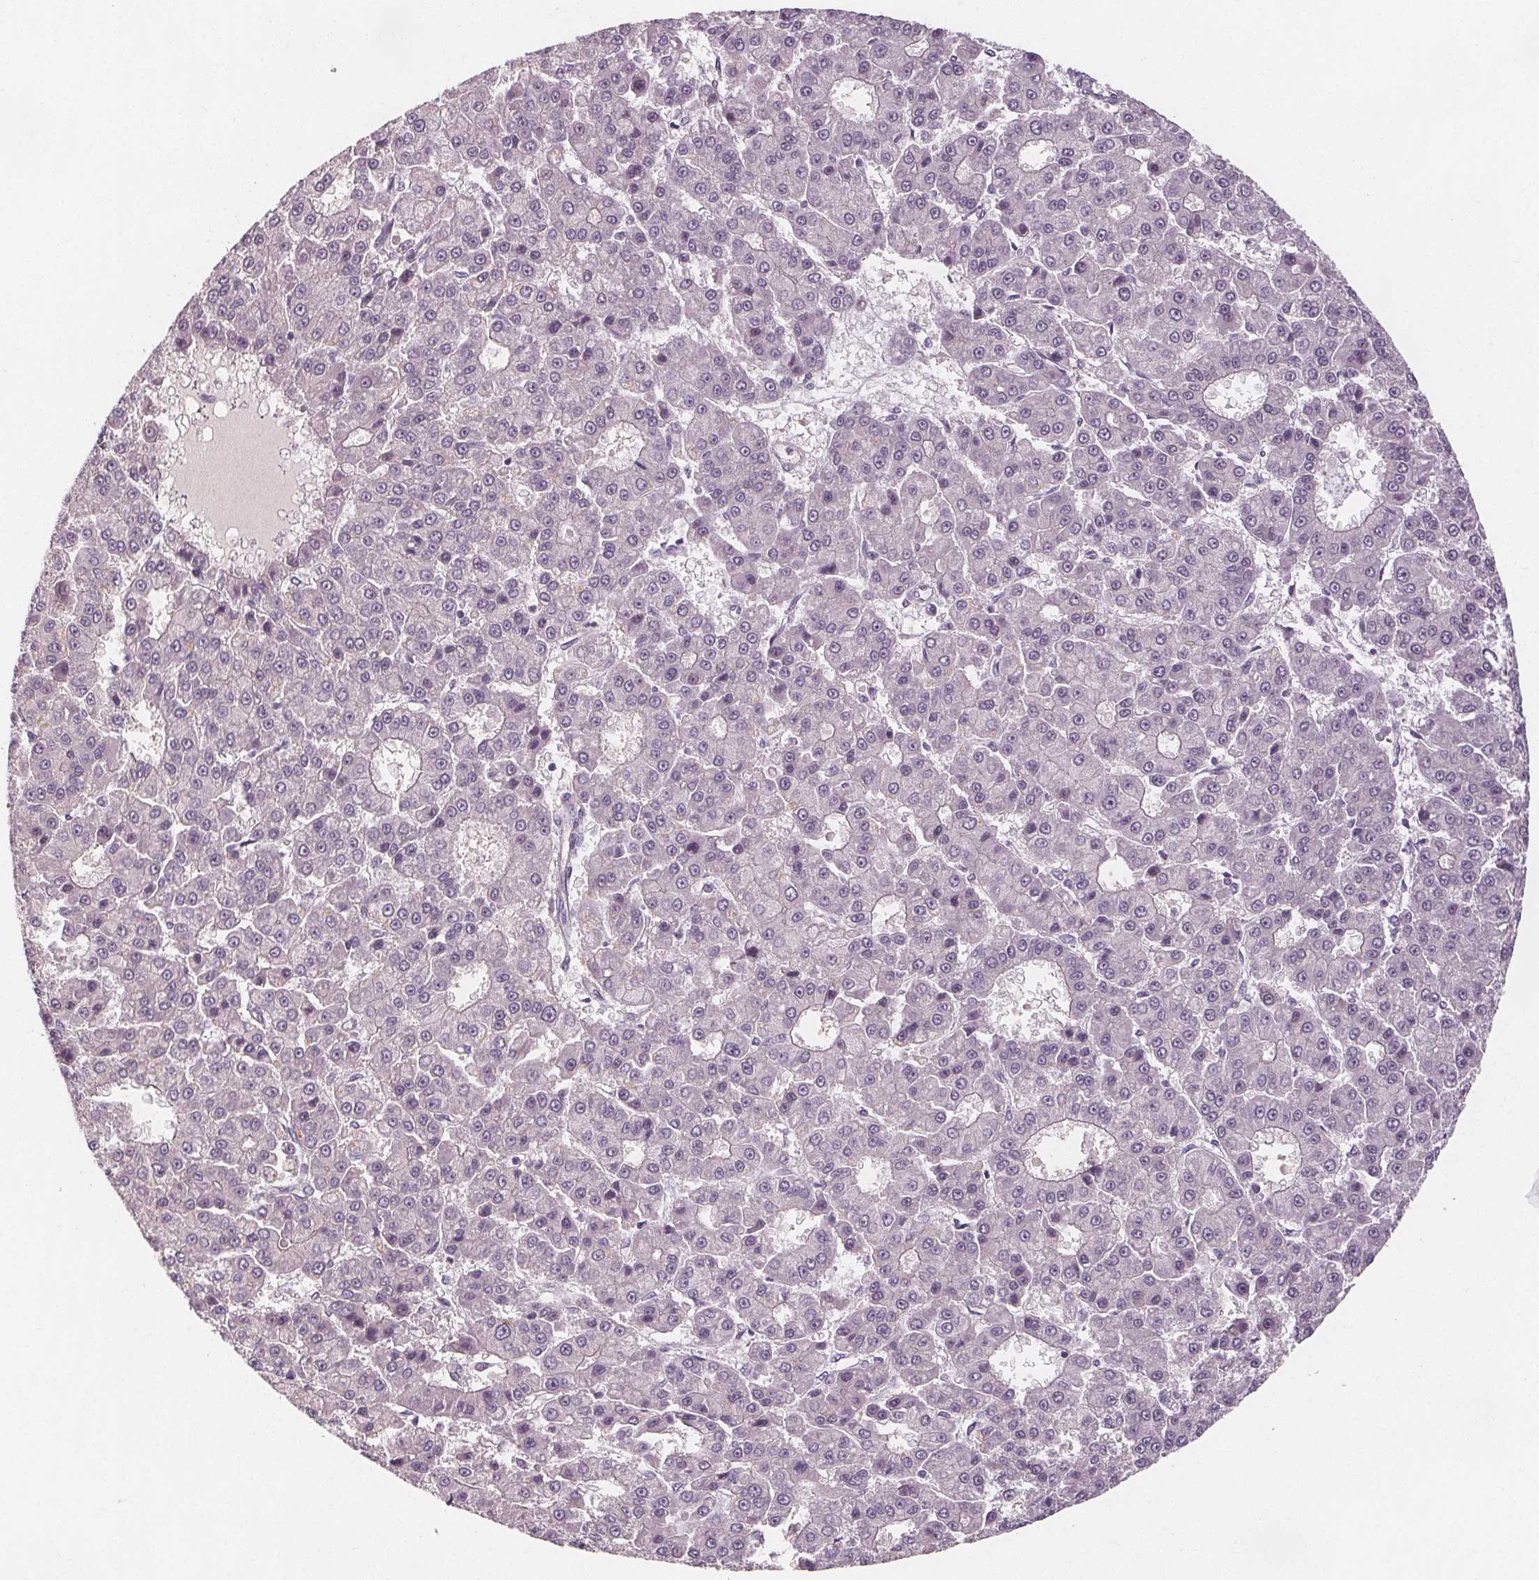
{"staining": {"intensity": "negative", "quantity": "none", "location": "none"}, "tissue": "liver cancer", "cell_type": "Tumor cells", "image_type": "cancer", "snomed": [{"axis": "morphology", "description": "Carcinoma, Hepatocellular, NOS"}, {"axis": "topography", "description": "Liver"}], "caption": "Tumor cells are negative for brown protein staining in liver hepatocellular carcinoma. (Stains: DAB immunohistochemistry (IHC) with hematoxylin counter stain, Microscopy: brightfield microscopy at high magnification).", "gene": "VNN1", "patient": {"sex": "male", "age": 70}}